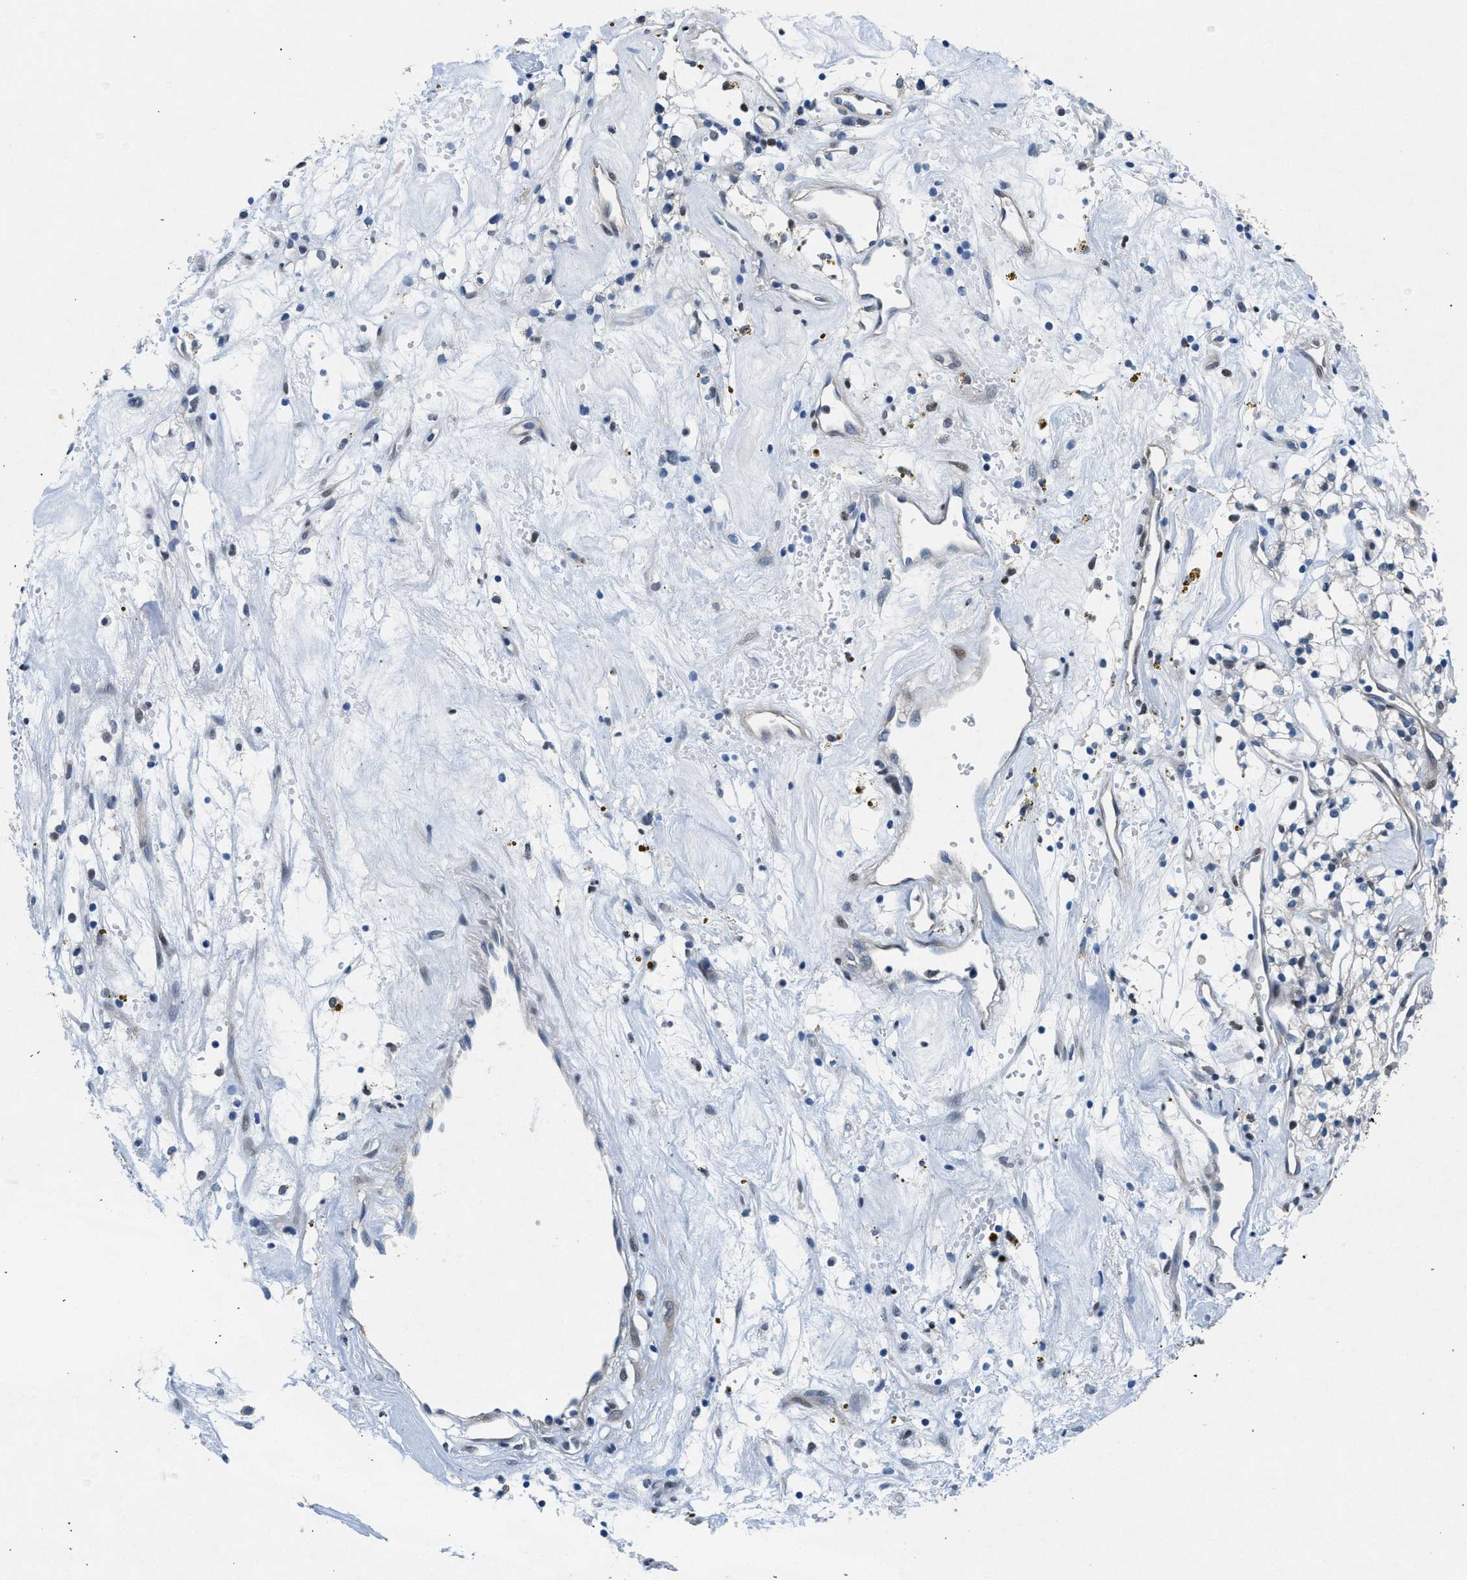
{"staining": {"intensity": "negative", "quantity": "none", "location": "none"}, "tissue": "renal cancer", "cell_type": "Tumor cells", "image_type": "cancer", "snomed": [{"axis": "morphology", "description": "Adenocarcinoma, NOS"}, {"axis": "topography", "description": "Kidney"}], "caption": "A micrograph of human renal cancer is negative for staining in tumor cells.", "gene": "COPS2", "patient": {"sex": "male", "age": 59}}